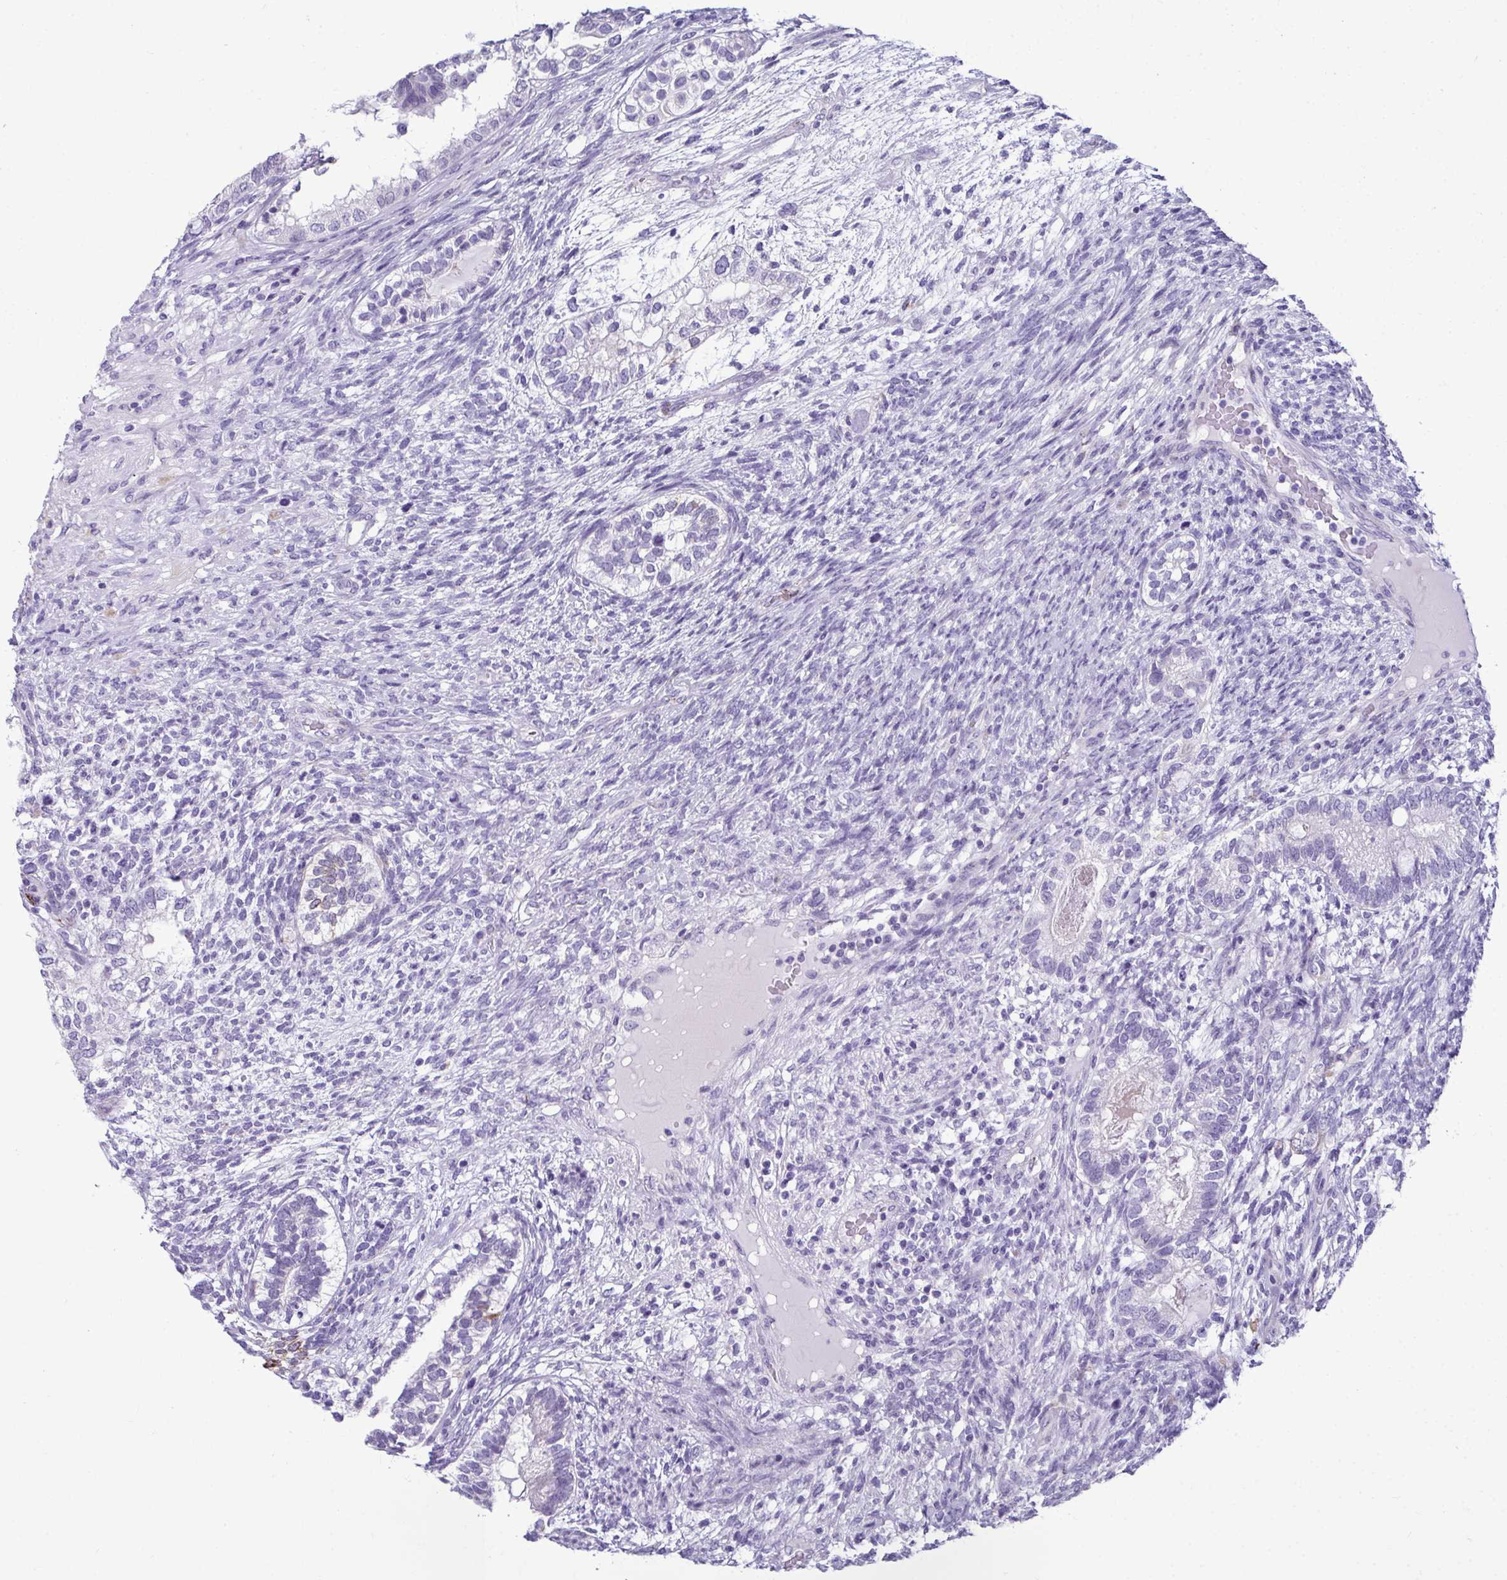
{"staining": {"intensity": "moderate", "quantity": "<25%", "location": "cytoplasmic/membranous"}, "tissue": "testis cancer", "cell_type": "Tumor cells", "image_type": "cancer", "snomed": [{"axis": "morphology", "description": "Seminoma, NOS"}, {"axis": "morphology", "description": "Carcinoma, Embryonal, NOS"}, {"axis": "topography", "description": "Testis"}], "caption": "Immunohistochemical staining of testis cancer displays moderate cytoplasmic/membranous protein staining in approximately <25% of tumor cells. The staining was performed using DAB (3,3'-diaminobenzidine) to visualize the protein expression in brown, while the nuclei were stained in blue with hematoxylin (Magnification: 20x).", "gene": "SERPINI1", "patient": {"sex": "male", "age": 41}}